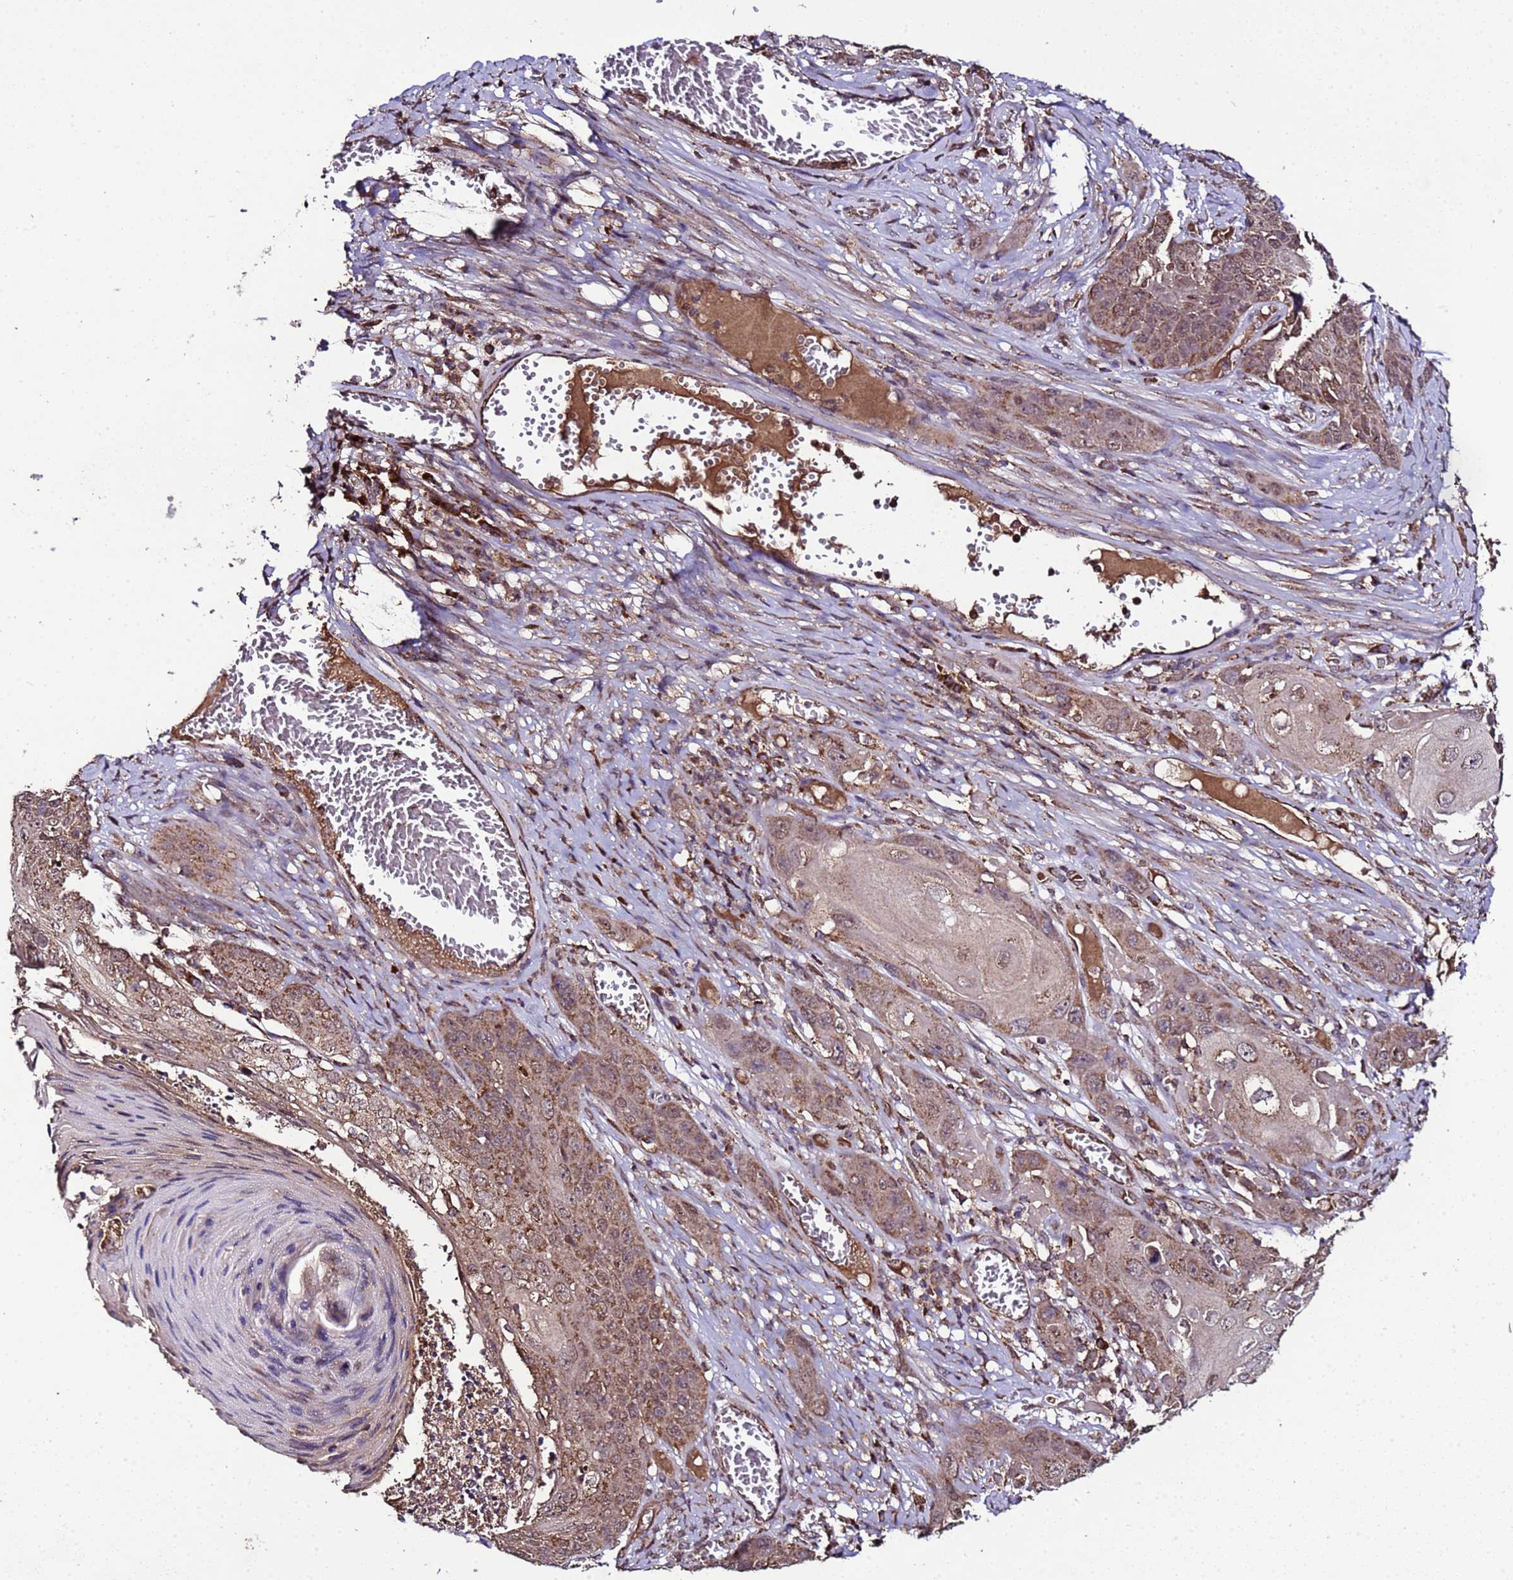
{"staining": {"intensity": "moderate", "quantity": ">75%", "location": "cytoplasmic/membranous"}, "tissue": "skin cancer", "cell_type": "Tumor cells", "image_type": "cancer", "snomed": [{"axis": "morphology", "description": "Squamous cell carcinoma, NOS"}, {"axis": "topography", "description": "Skin"}], "caption": "Skin cancer tissue reveals moderate cytoplasmic/membranous expression in approximately >75% of tumor cells (brown staining indicates protein expression, while blue staining denotes nuclei).", "gene": "HSPBAP1", "patient": {"sex": "male", "age": 55}}